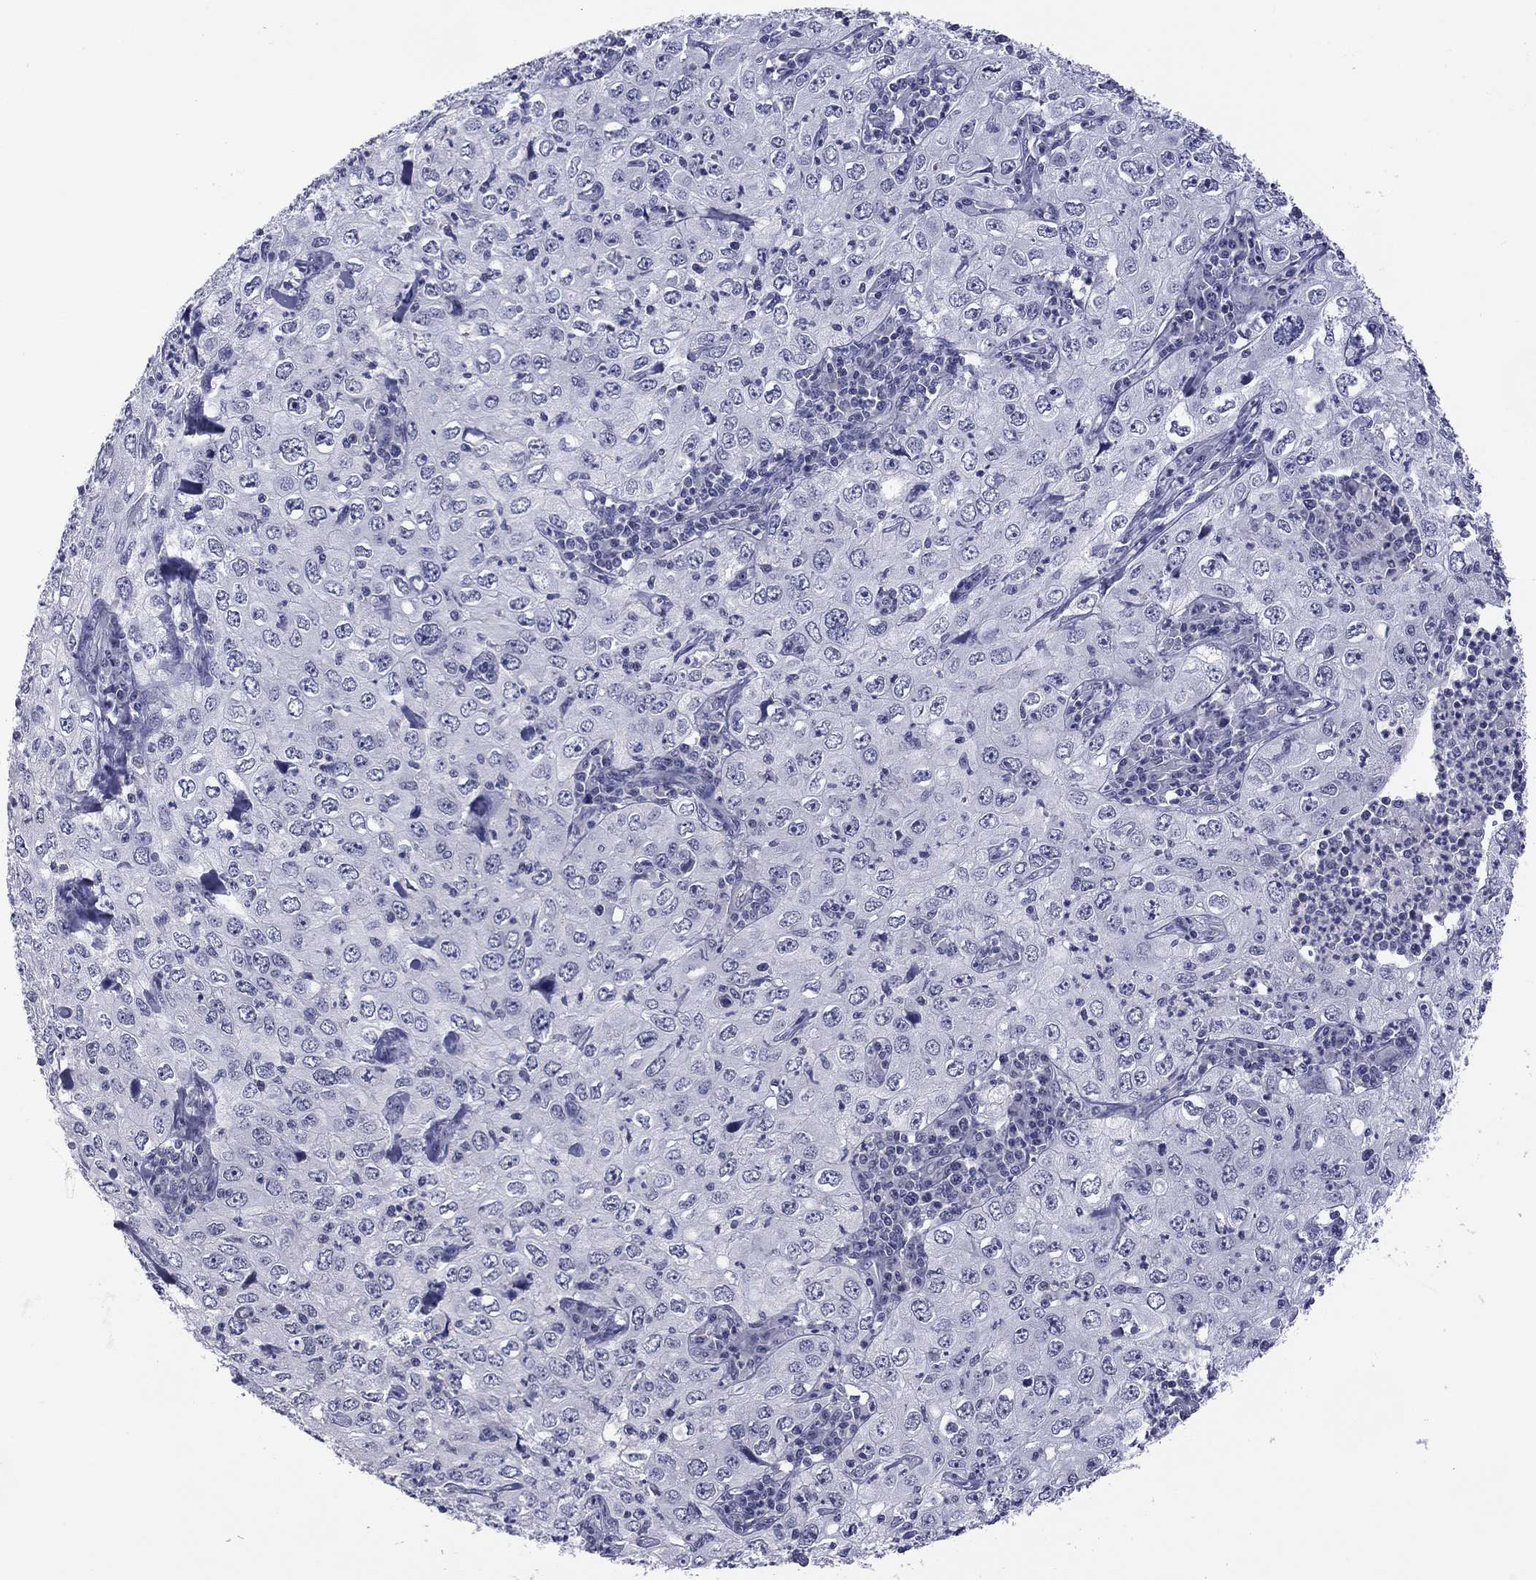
{"staining": {"intensity": "negative", "quantity": "none", "location": "none"}, "tissue": "cervical cancer", "cell_type": "Tumor cells", "image_type": "cancer", "snomed": [{"axis": "morphology", "description": "Squamous cell carcinoma, NOS"}, {"axis": "topography", "description": "Cervix"}], "caption": "The immunohistochemistry (IHC) micrograph has no significant positivity in tumor cells of cervical cancer (squamous cell carcinoma) tissue.", "gene": "POU5F2", "patient": {"sex": "female", "age": 24}}